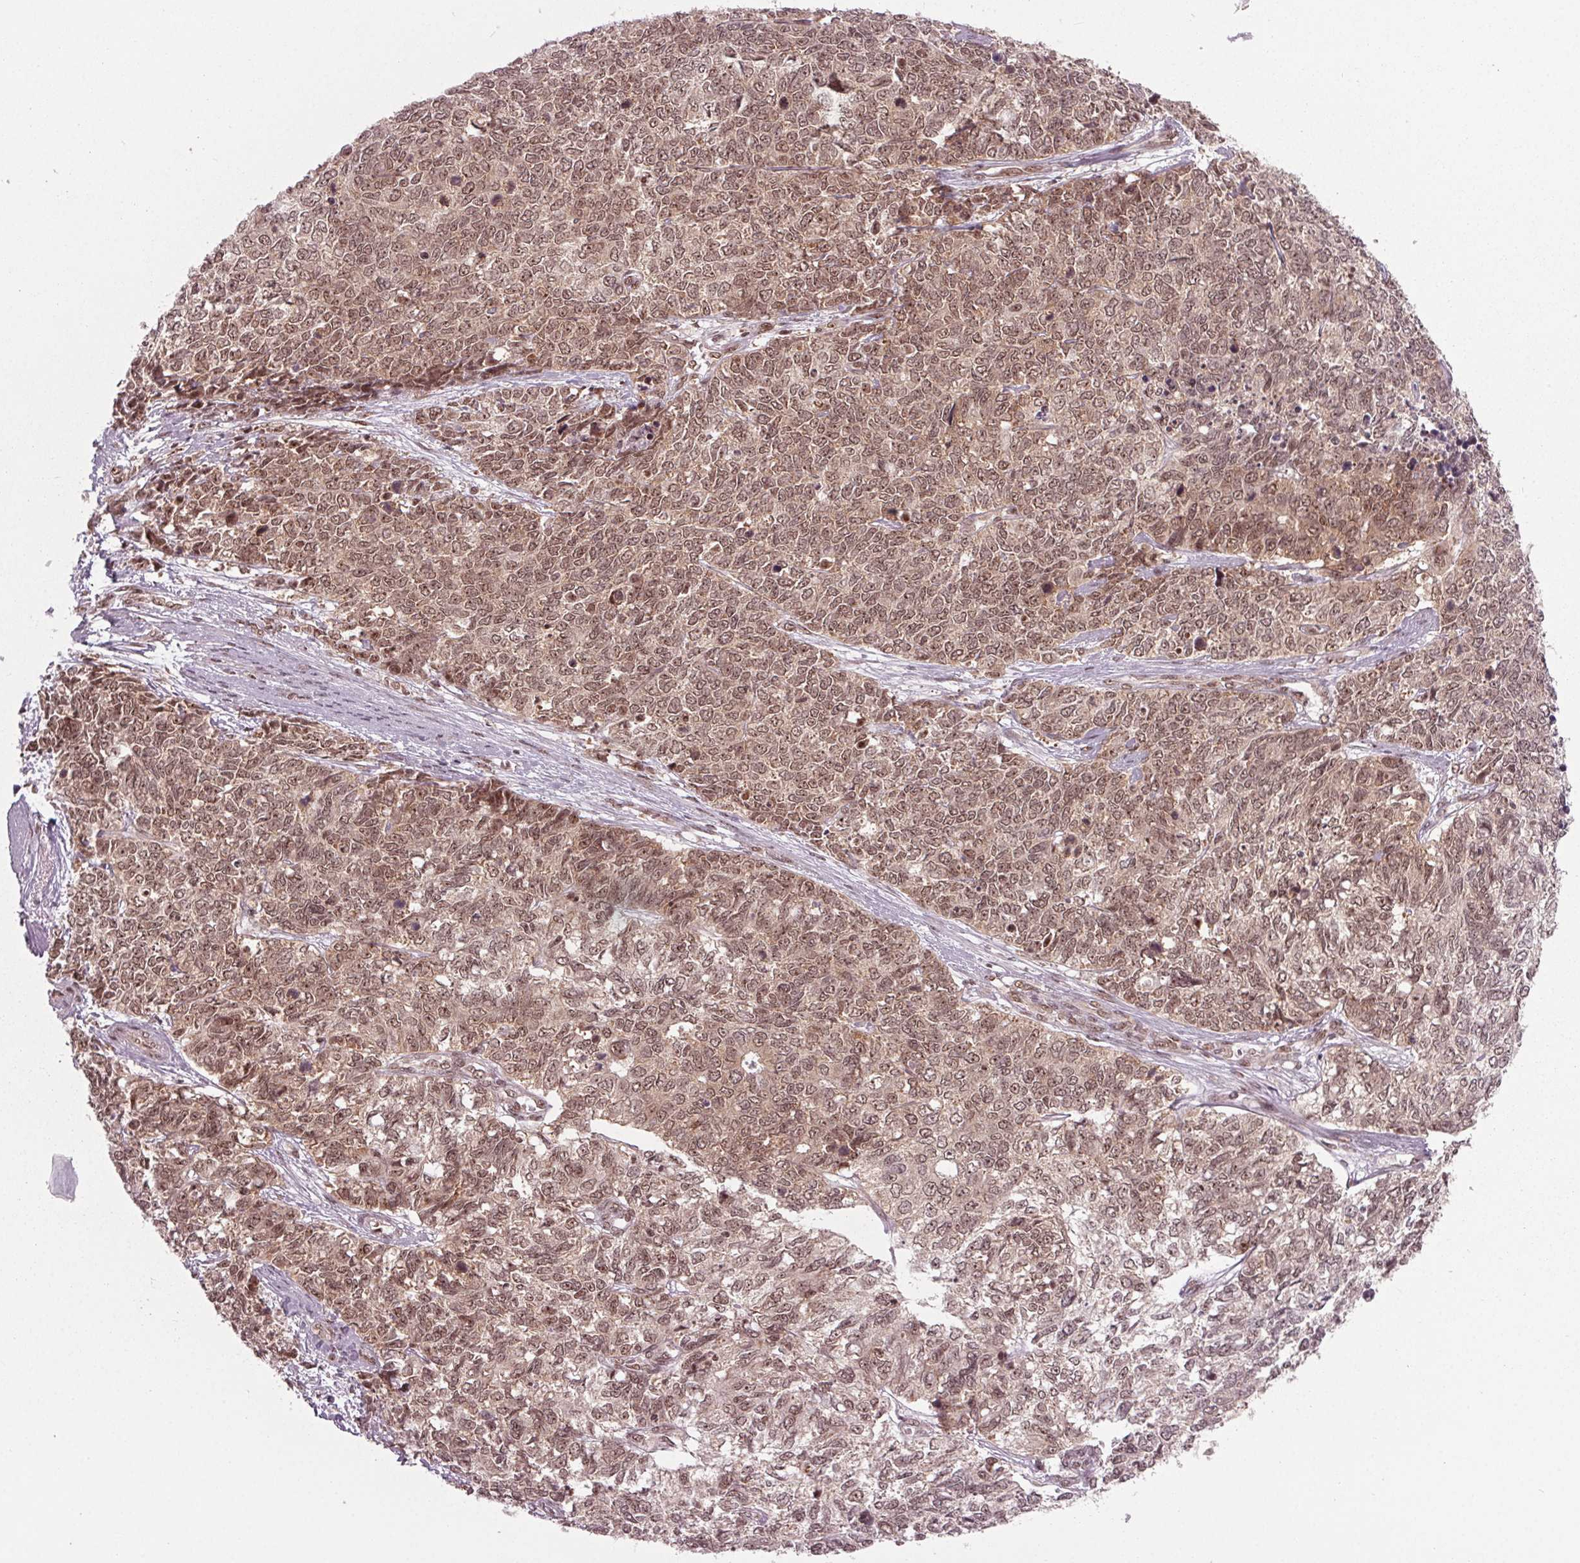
{"staining": {"intensity": "moderate", "quantity": ">75%", "location": "cytoplasmic/membranous,nuclear"}, "tissue": "cervical cancer", "cell_type": "Tumor cells", "image_type": "cancer", "snomed": [{"axis": "morphology", "description": "Adenocarcinoma, NOS"}, {"axis": "topography", "description": "Cervix"}], "caption": "A photomicrograph of adenocarcinoma (cervical) stained for a protein displays moderate cytoplasmic/membranous and nuclear brown staining in tumor cells.", "gene": "DDX41", "patient": {"sex": "female", "age": 63}}